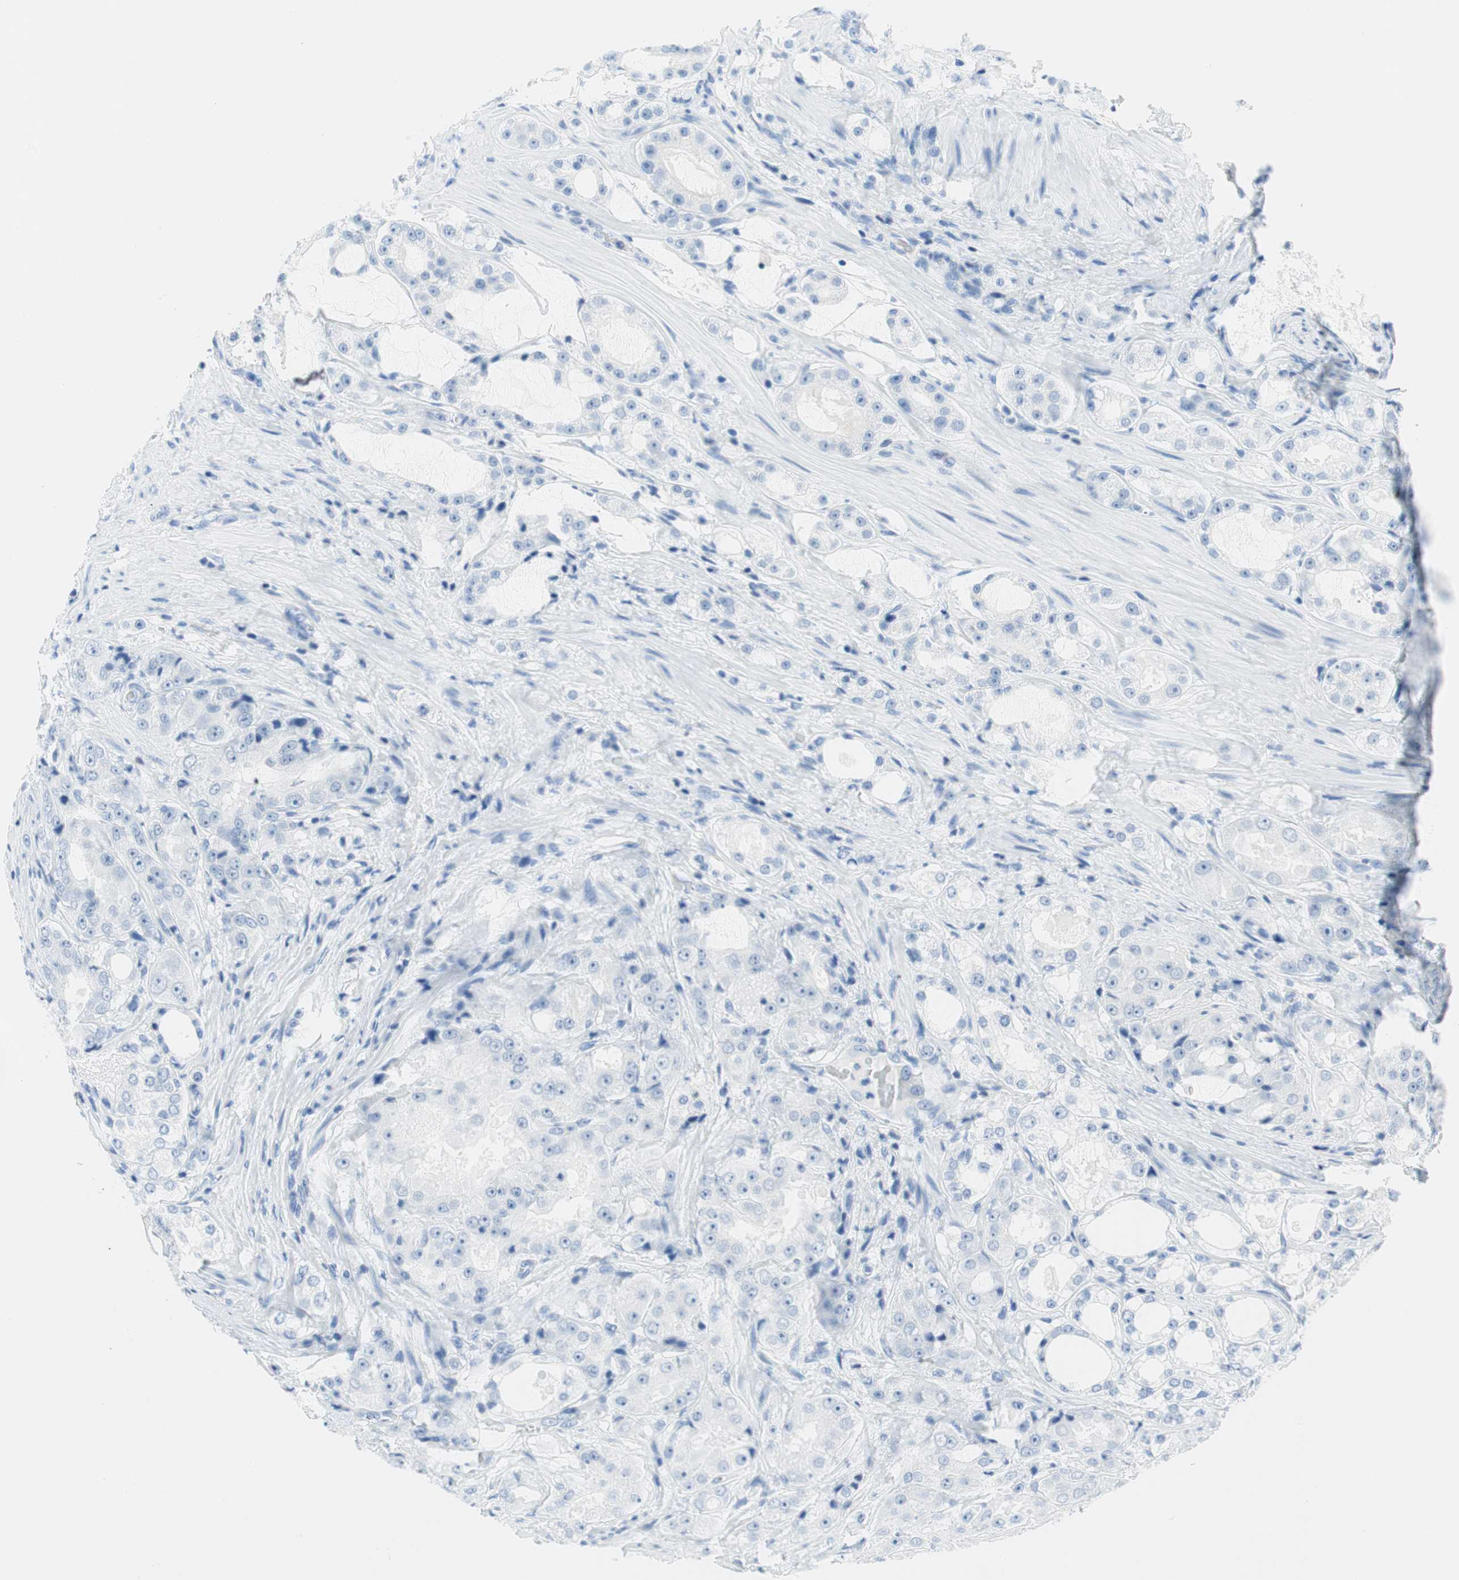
{"staining": {"intensity": "negative", "quantity": "none", "location": "none"}, "tissue": "prostate cancer", "cell_type": "Tumor cells", "image_type": "cancer", "snomed": [{"axis": "morphology", "description": "Adenocarcinoma, High grade"}, {"axis": "topography", "description": "Prostate"}], "caption": "Immunohistochemistry (IHC) micrograph of adenocarcinoma (high-grade) (prostate) stained for a protein (brown), which displays no staining in tumor cells.", "gene": "NFATC2", "patient": {"sex": "male", "age": 73}}